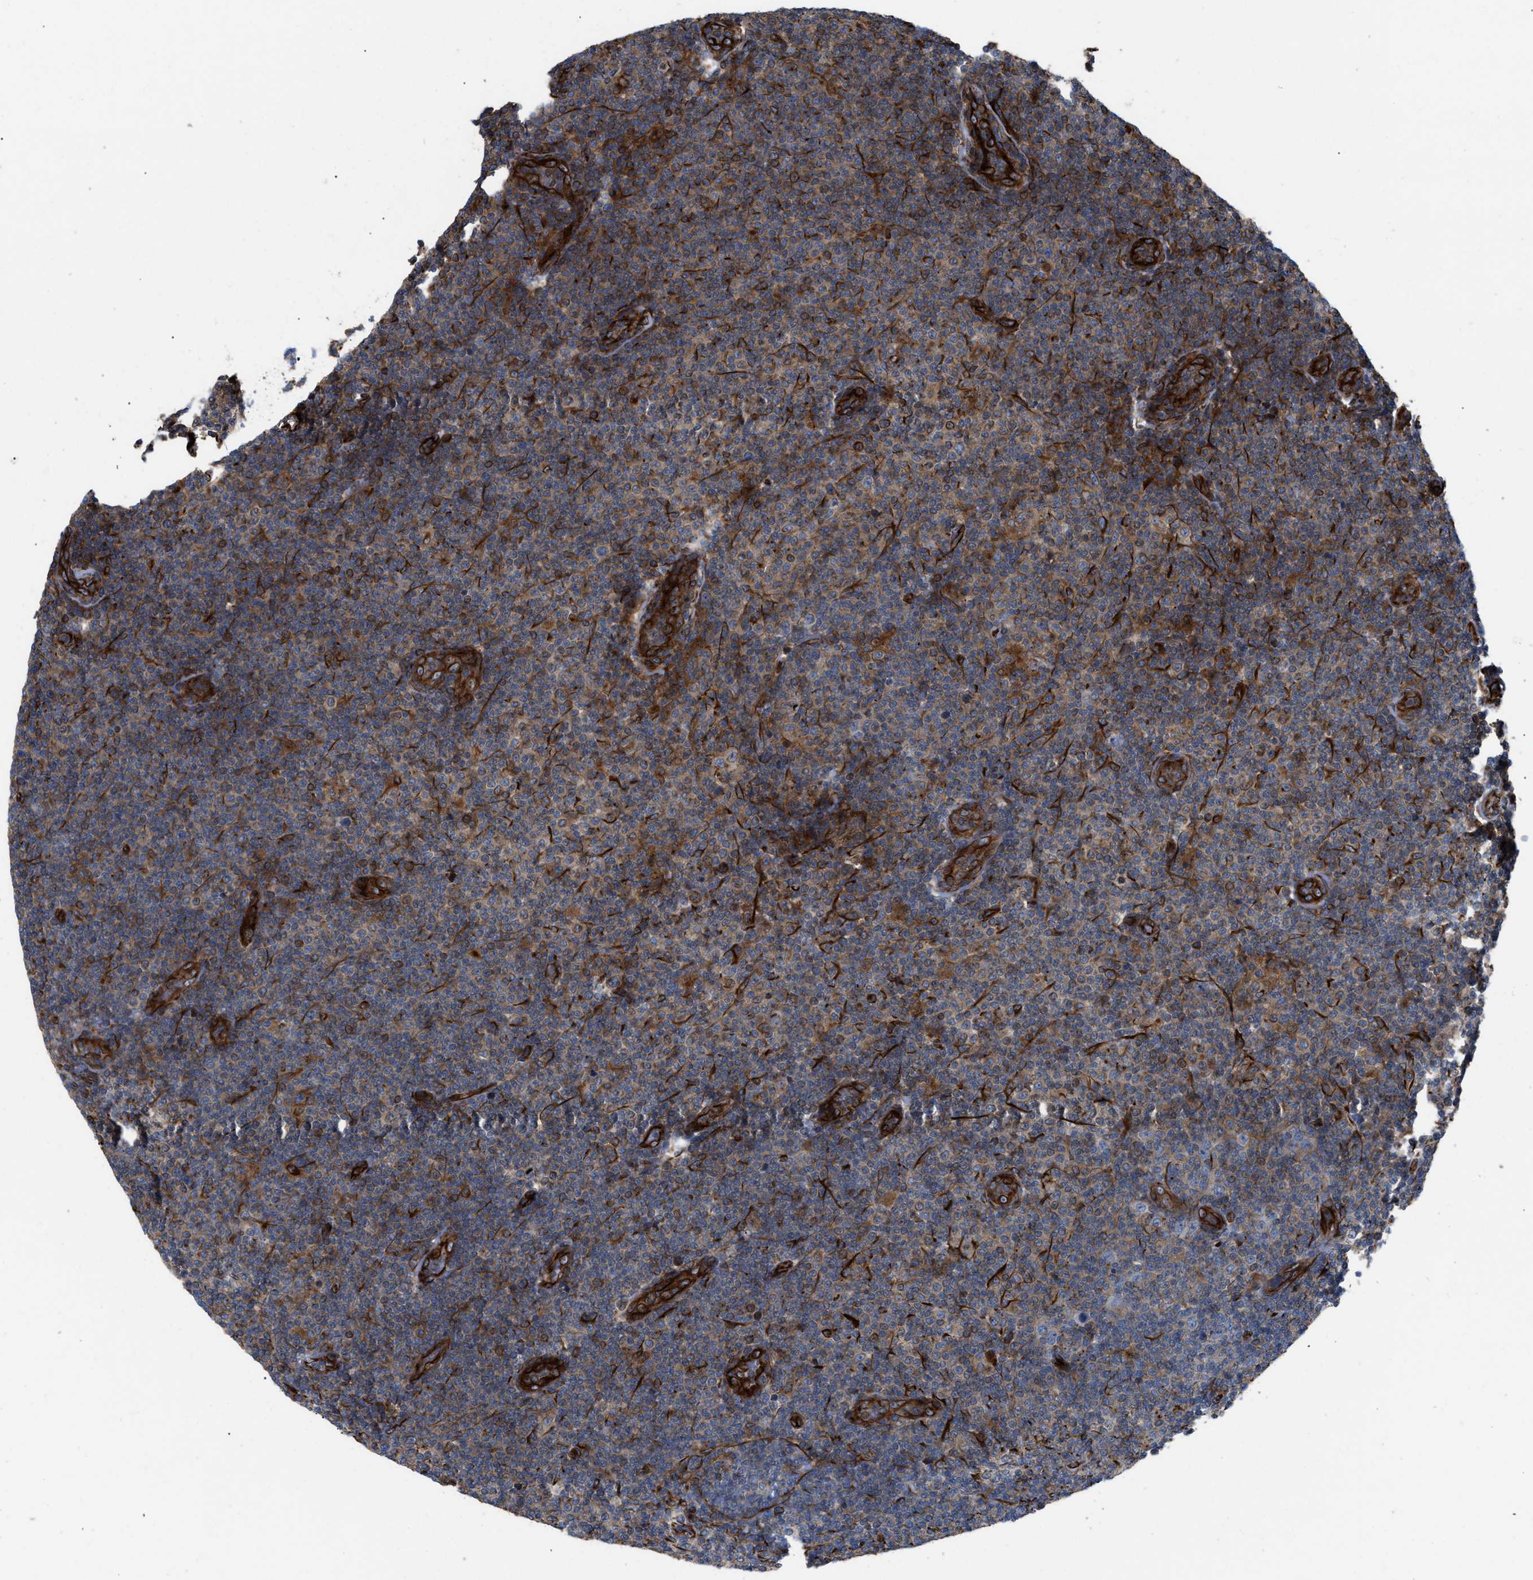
{"staining": {"intensity": "moderate", "quantity": "25%-75%", "location": "cytoplasmic/membranous"}, "tissue": "lymphoma", "cell_type": "Tumor cells", "image_type": "cancer", "snomed": [{"axis": "morphology", "description": "Malignant lymphoma, non-Hodgkin's type, Low grade"}, {"axis": "topography", "description": "Lymph node"}], "caption": "Immunohistochemistry (DAB (3,3'-diaminobenzidine)) staining of human low-grade malignant lymphoma, non-Hodgkin's type displays moderate cytoplasmic/membranous protein staining in approximately 25%-75% of tumor cells. The staining was performed using DAB, with brown indicating positive protein expression. Nuclei are stained blue with hematoxylin.", "gene": "PTPRE", "patient": {"sex": "male", "age": 83}}